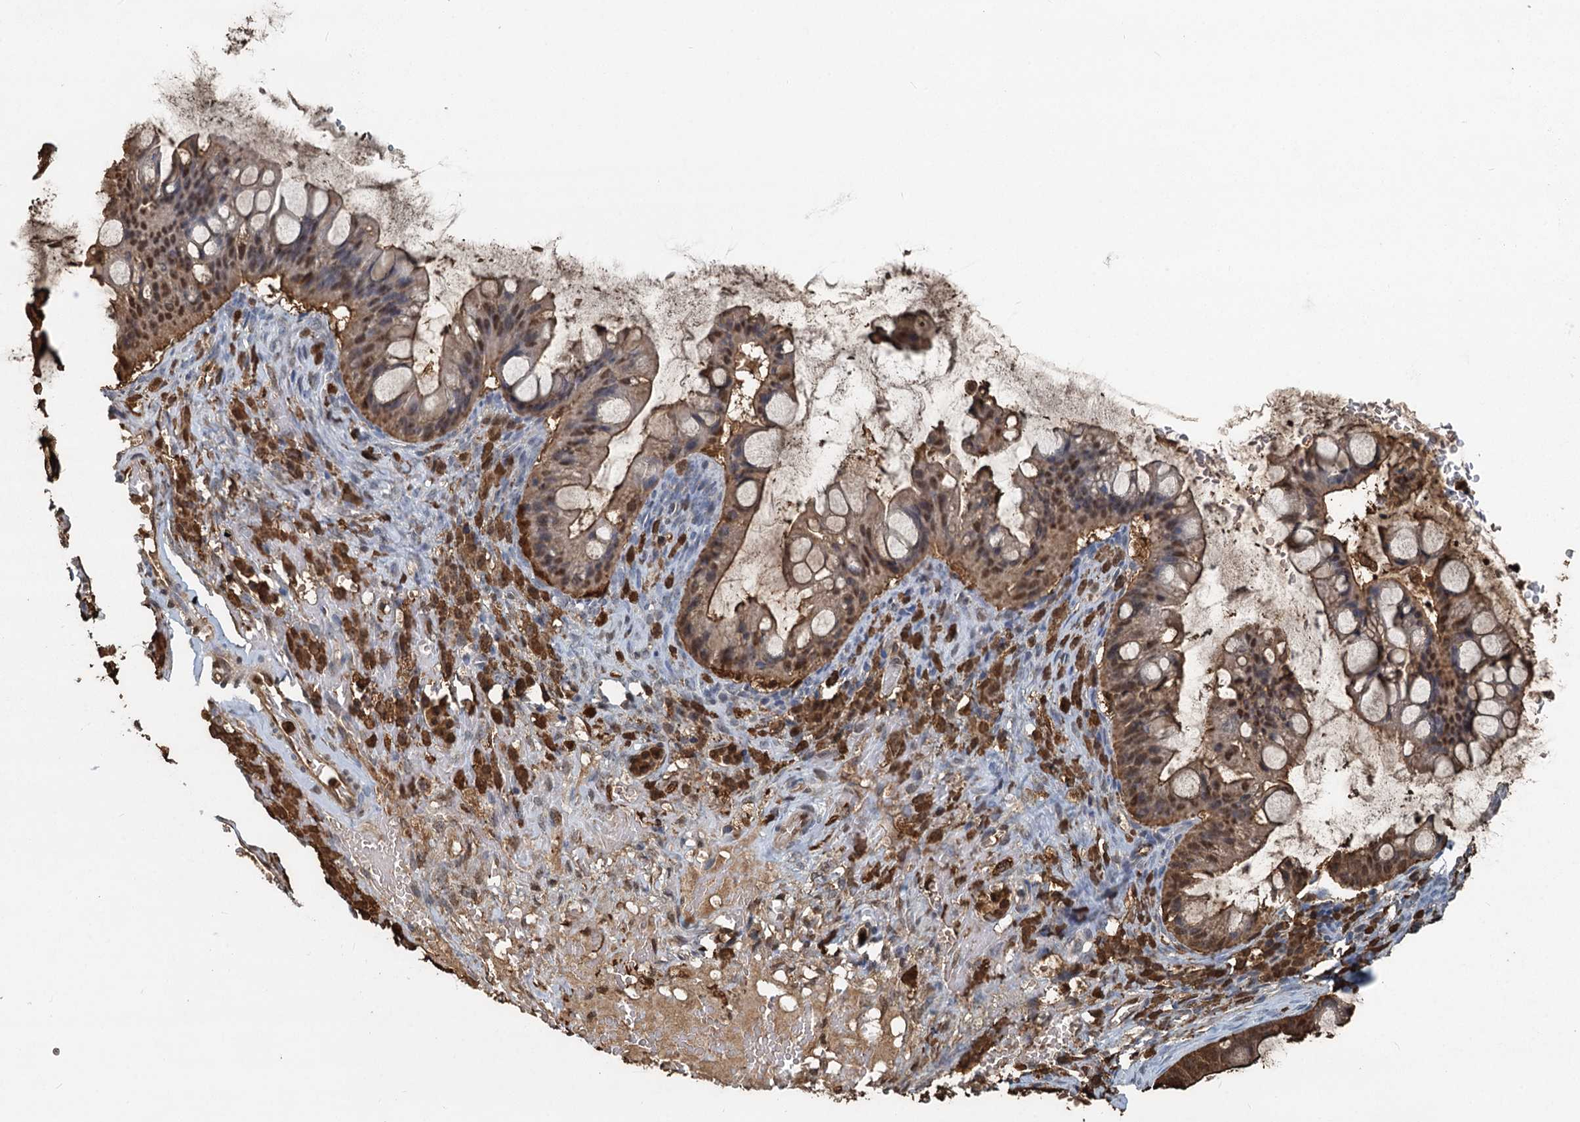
{"staining": {"intensity": "weak", "quantity": ">75%", "location": "cytoplasmic/membranous,nuclear"}, "tissue": "ovarian cancer", "cell_type": "Tumor cells", "image_type": "cancer", "snomed": [{"axis": "morphology", "description": "Cystadenocarcinoma, mucinous, NOS"}, {"axis": "topography", "description": "Ovary"}], "caption": "Immunohistochemical staining of human mucinous cystadenocarcinoma (ovarian) displays weak cytoplasmic/membranous and nuclear protein positivity in about >75% of tumor cells.", "gene": "S100A6", "patient": {"sex": "female", "age": 73}}